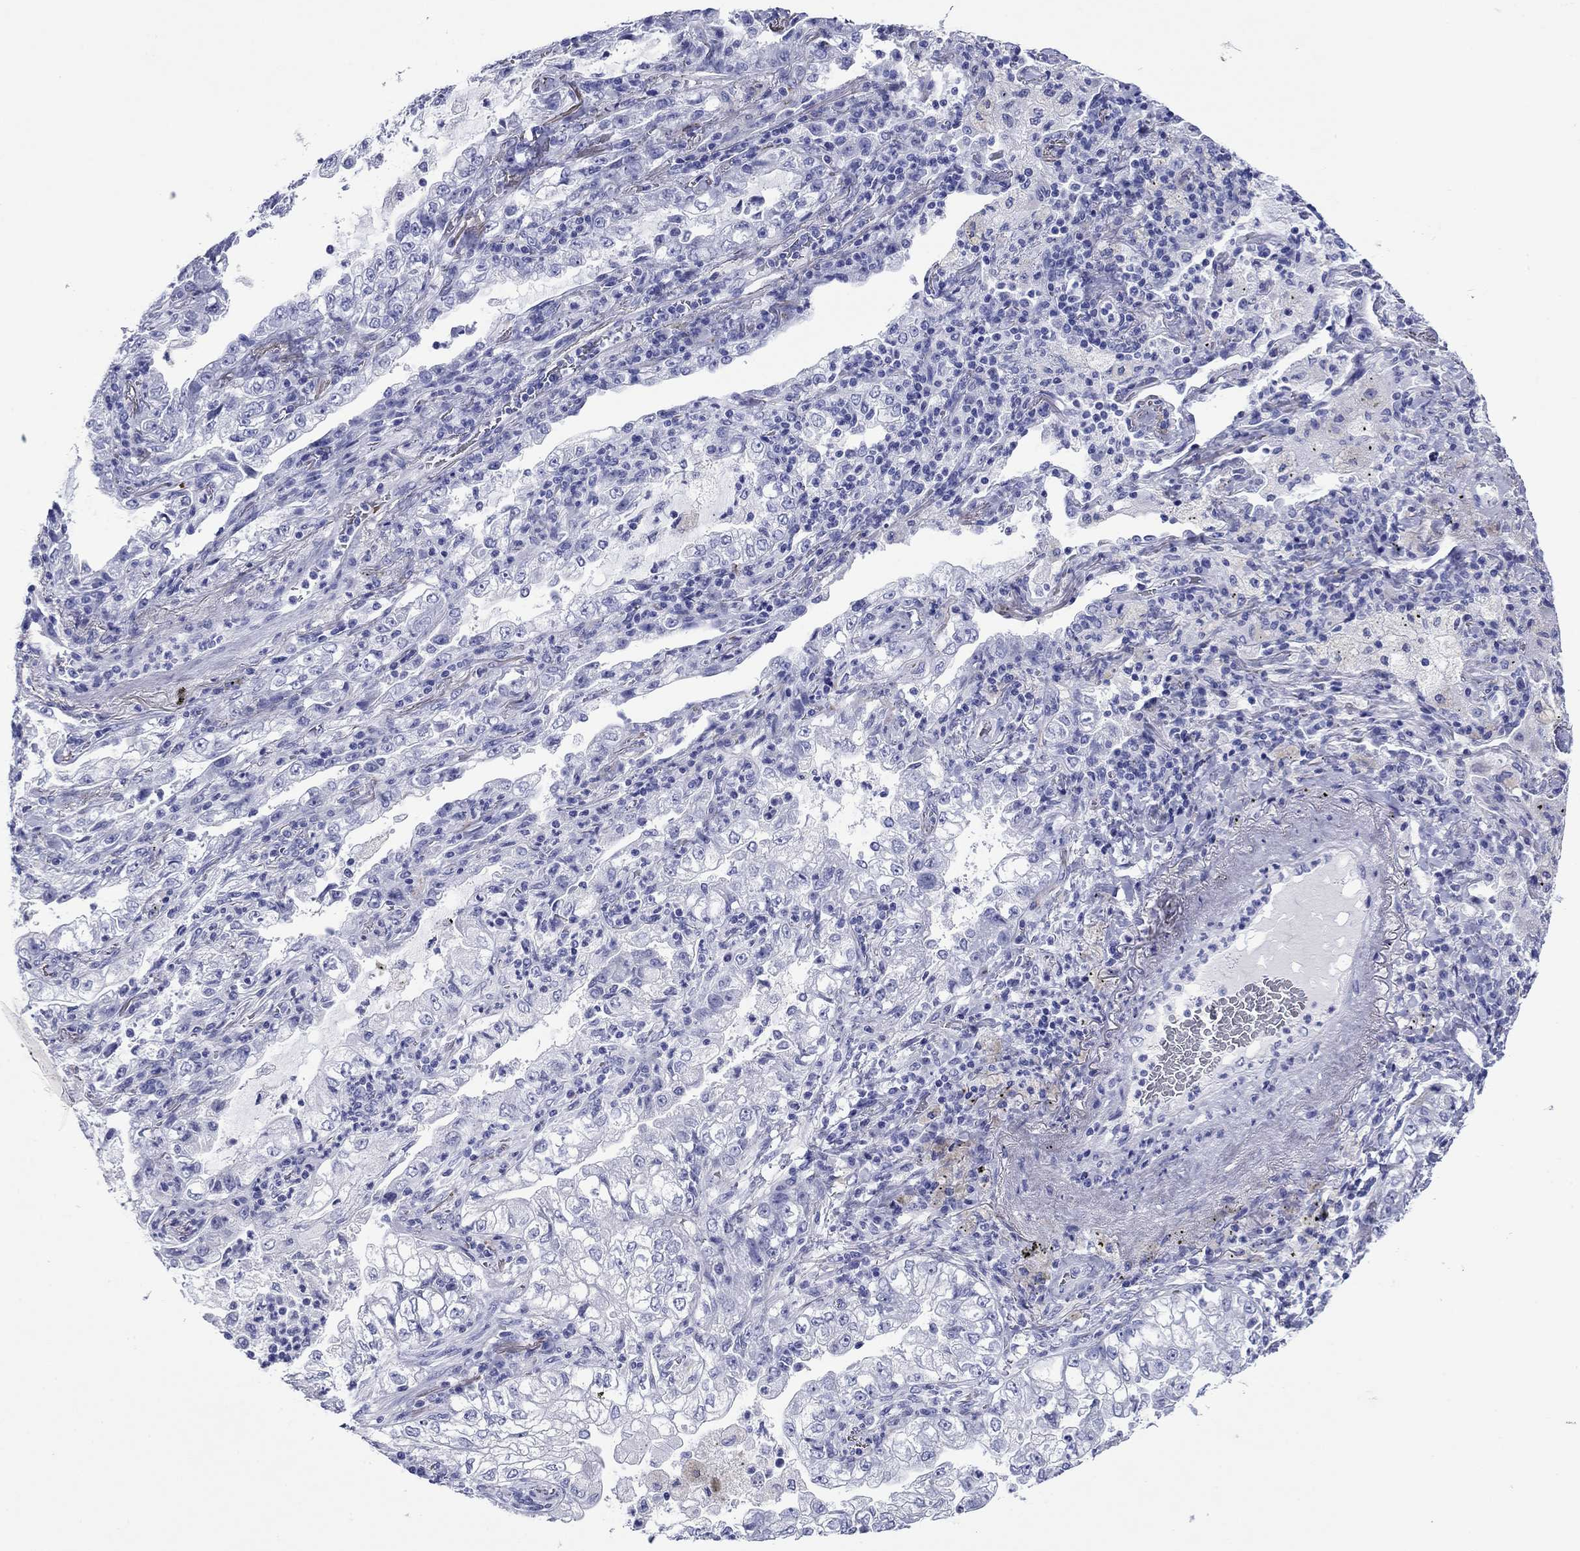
{"staining": {"intensity": "negative", "quantity": "none", "location": "none"}, "tissue": "lung cancer", "cell_type": "Tumor cells", "image_type": "cancer", "snomed": [{"axis": "morphology", "description": "Adenocarcinoma, NOS"}, {"axis": "topography", "description": "Lung"}], "caption": "DAB (3,3'-diaminobenzidine) immunohistochemical staining of lung adenocarcinoma shows no significant expression in tumor cells.", "gene": "ROM1", "patient": {"sex": "female", "age": 73}}